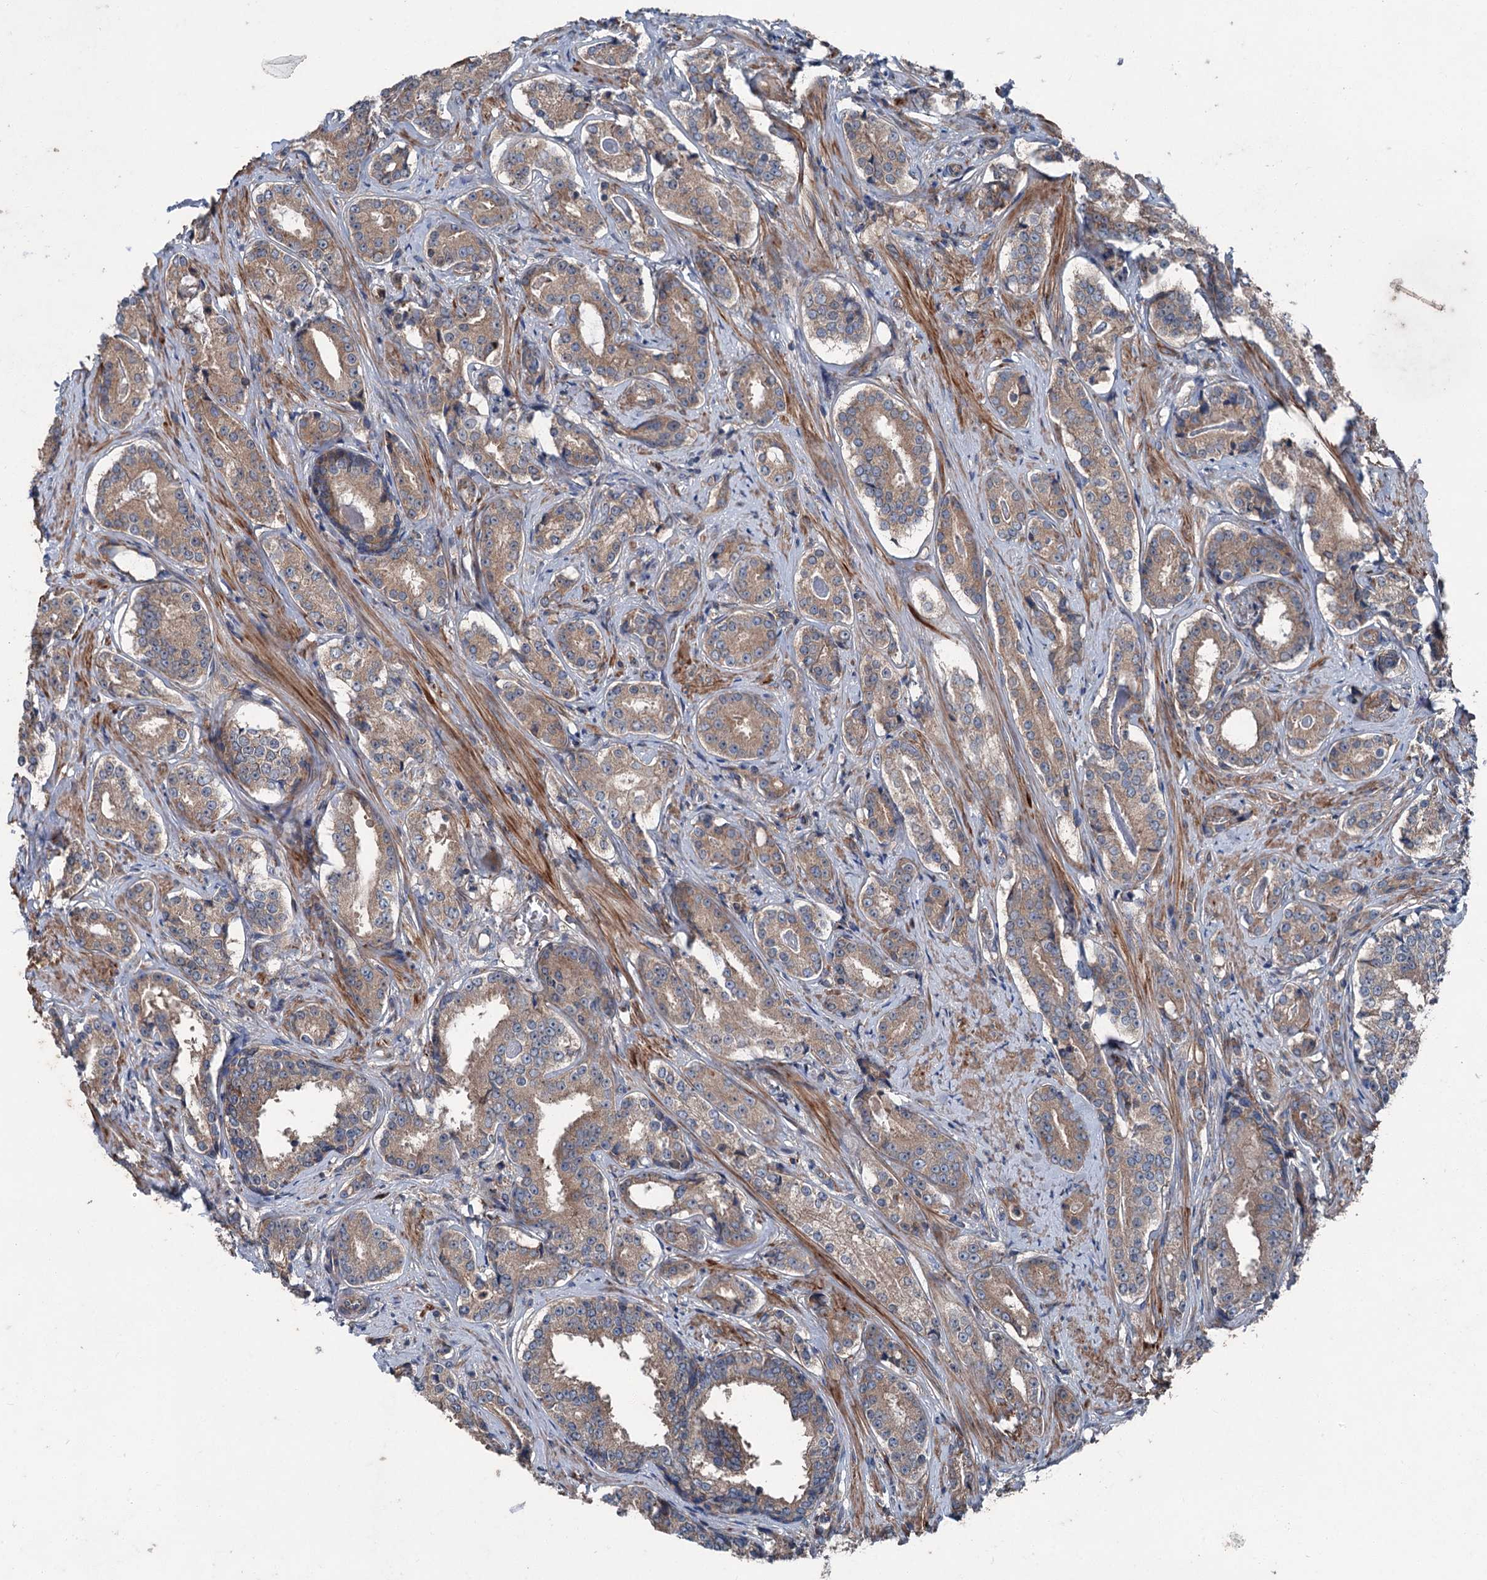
{"staining": {"intensity": "moderate", "quantity": ">75%", "location": "cytoplasmic/membranous"}, "tissue": "prostate cancer", "cell_type": "Tumor cells", "image_type": "cancer", "snomed": [{"axis": "morphology", "description": "Adenocarcinoma, High grade"}, {"axis": "topography", "description": "Prostate"}], "caption": "Immunohistochemistry (IHC) (DAB (3,3'-diaminobenzidine)) staining of human prostate high-grade adenocarcinoma displays moderate cytoplasmic/membranous protein expression in approximately >75% of tumor cells. Nuclei are stained in blue.", "gene": "RUFY1", "patient": {"sex": "male", "age": 58}}